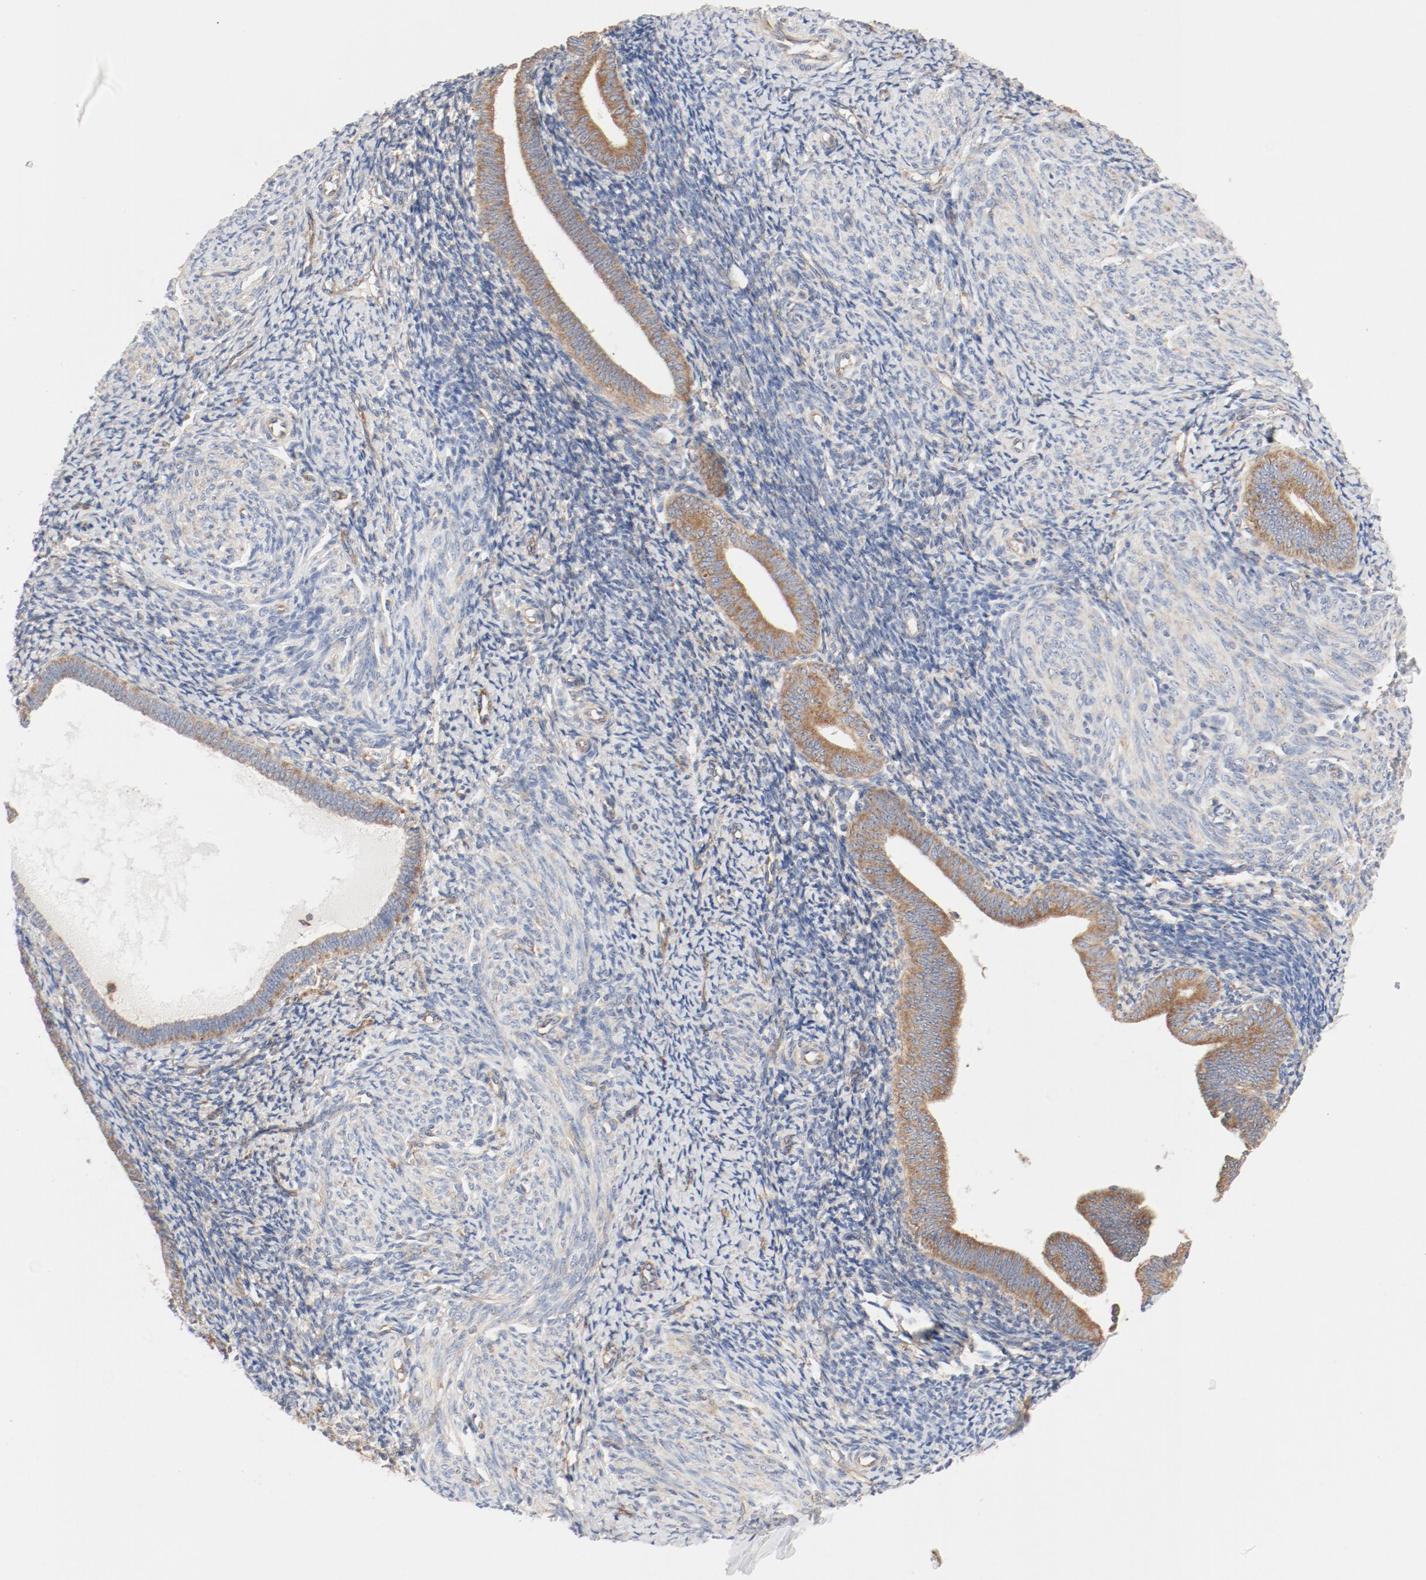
{"staining": {"intensity": "moderate", "quantity": "25%-75%", "location": "cytoplasmic/membranous"}, "tissue": "endometrium", "cell_type": "Cells in endometrial stroma", "image_type": "normal", "snomed": [{"axis": "morphology", "description": "Normal tissue, NOS"}, {"axis": "topography", "description": "Endometrium"}], "caption": "Brown immunohistochemical staining in unremarkable human endometrium shows moderate cytoplasmic/membranous positivity in approximately 25%-75% of cells in endometrial stroma.", "gene": "RPS6", "patient": {"sex": "female", "age": 57}}